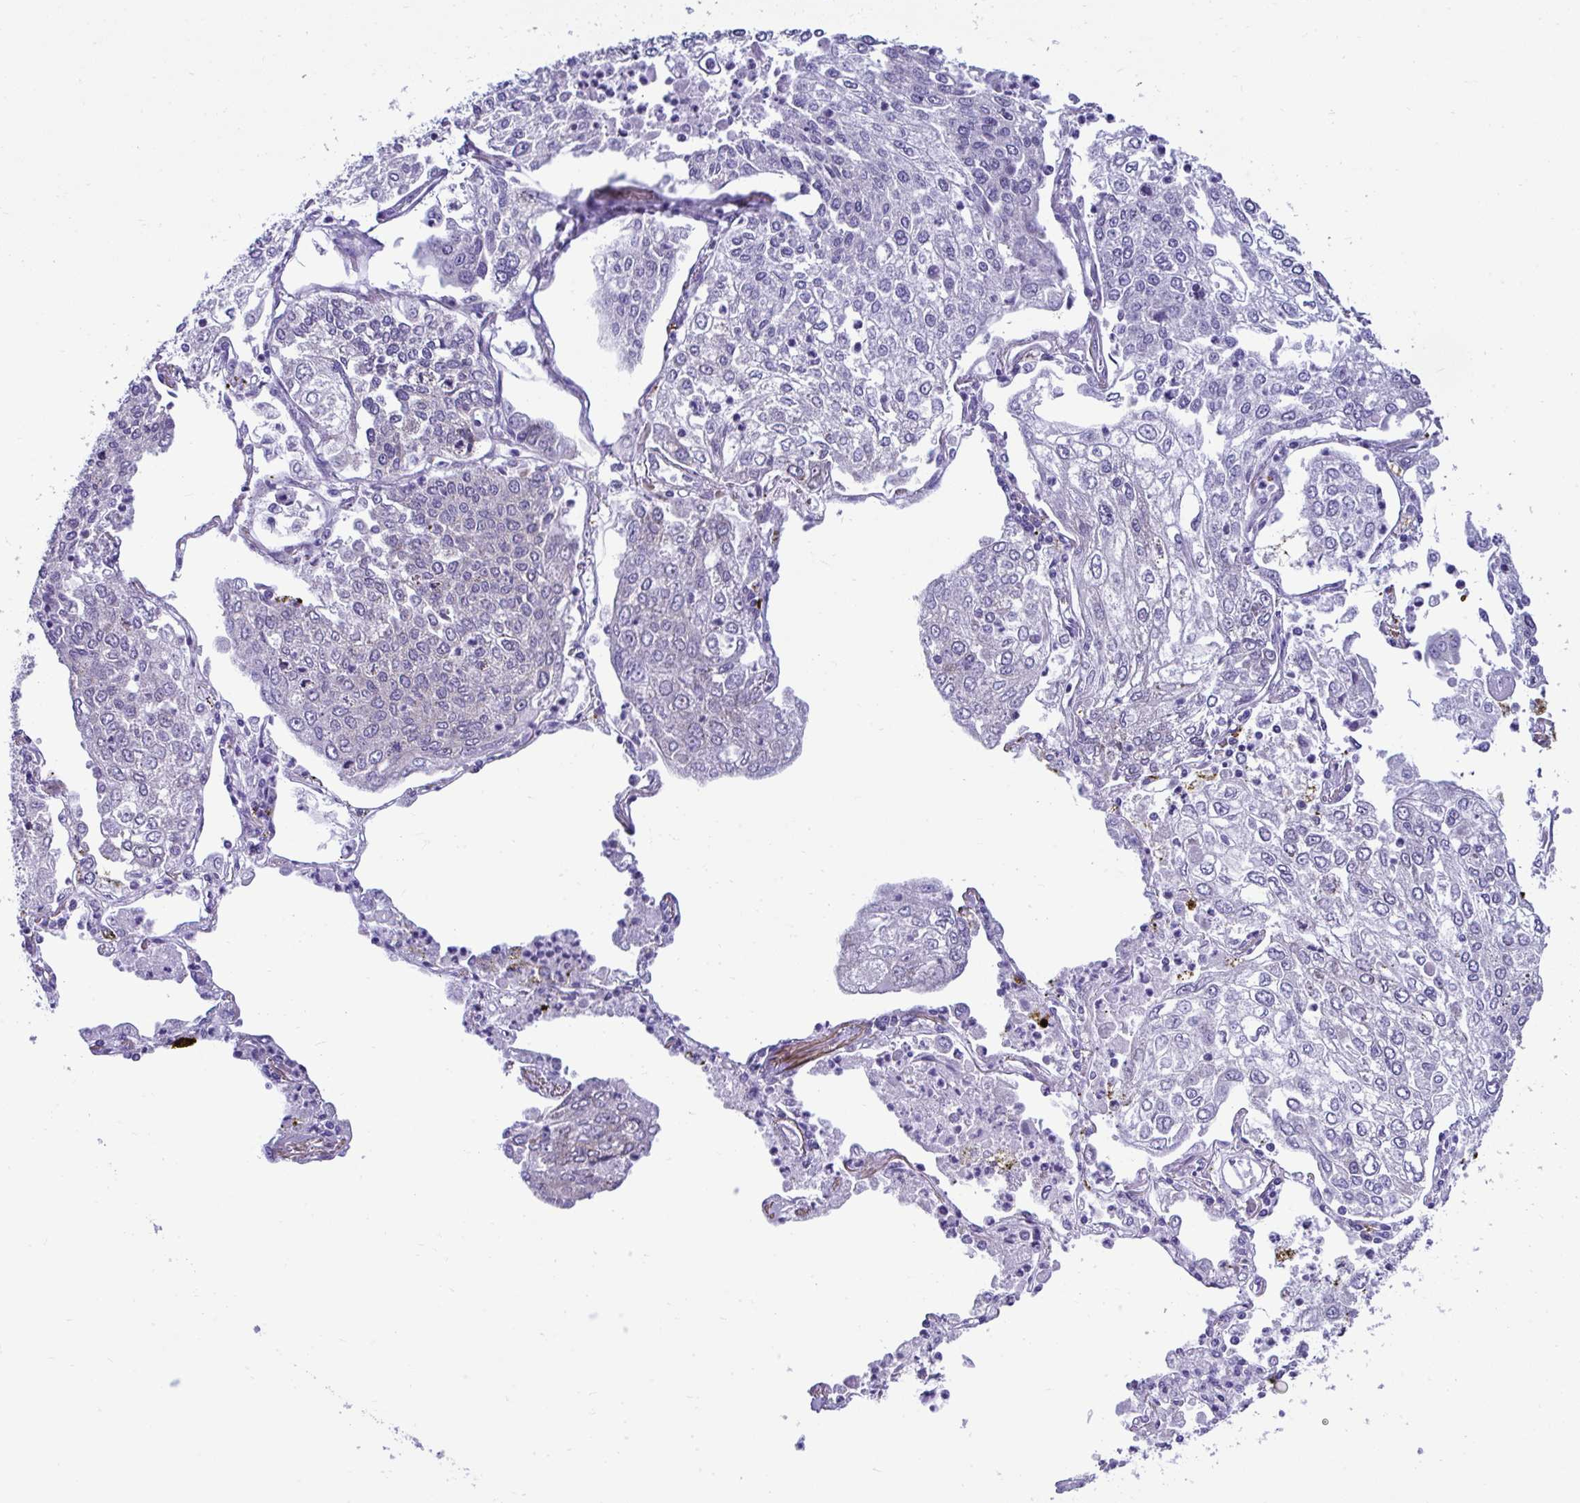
{"staining": {"intensity": "negative", "quantity": "none", "location": "none"}, "tissue": "lung cancer", "cell_type": "Tumor cells", "image_type": "cancer", "snomed": [{"axis": "morphology", "description": "Squamous cell carcinoma, NOS"}, {"axis": "topography", "description": "Lung"}], "caption": "This is a photomicrograph of IHC staining of lung cancer, which shows no positivity in tumor cells.", "gene": "RPL7", "patient": {"sex": "male", "age": 74}}